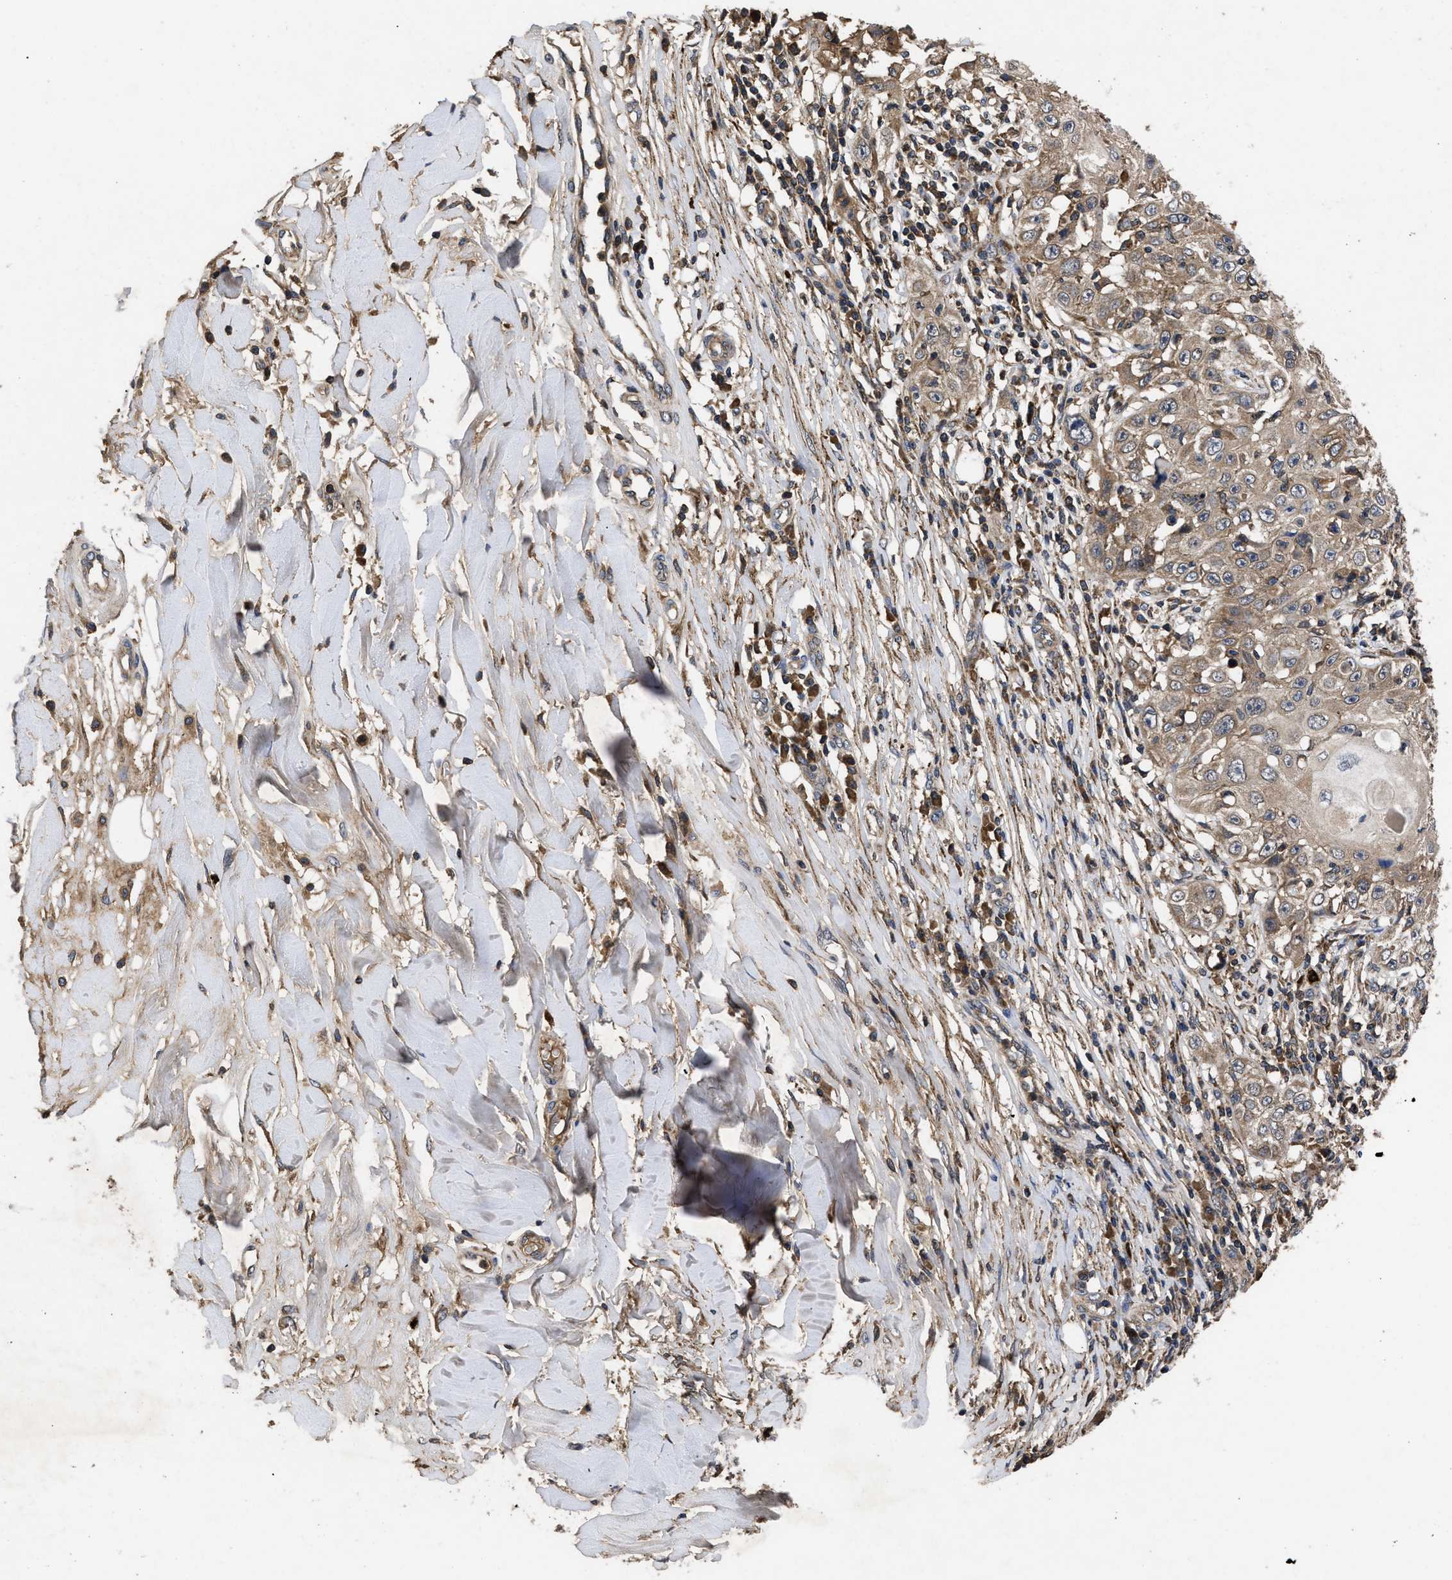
{"staining": {"intensity": "weak", "quantity": ">75%", "location": "cytoplasmic/membranous"}, "tissue": "skin cancer", "cell_type": "Tumor cells", "image_type": "cancer", "snomed": [{"axis": "morphology", "description": "Squamous cell carcinoma, NOS"}, {"axis": "topography", "description": "Skin"}], "caption": "A high-resolution histopathology image shows immunohistochemistry staining of skin cancer, which reveals weak cytoplasmic/membranous positivity in about >75% of tumor cells. (DAB IHC, brown staining for protein, blue staining for nuclei).", "gene": "LRRC3", "patient": {"sex": "male", "age": 86}}